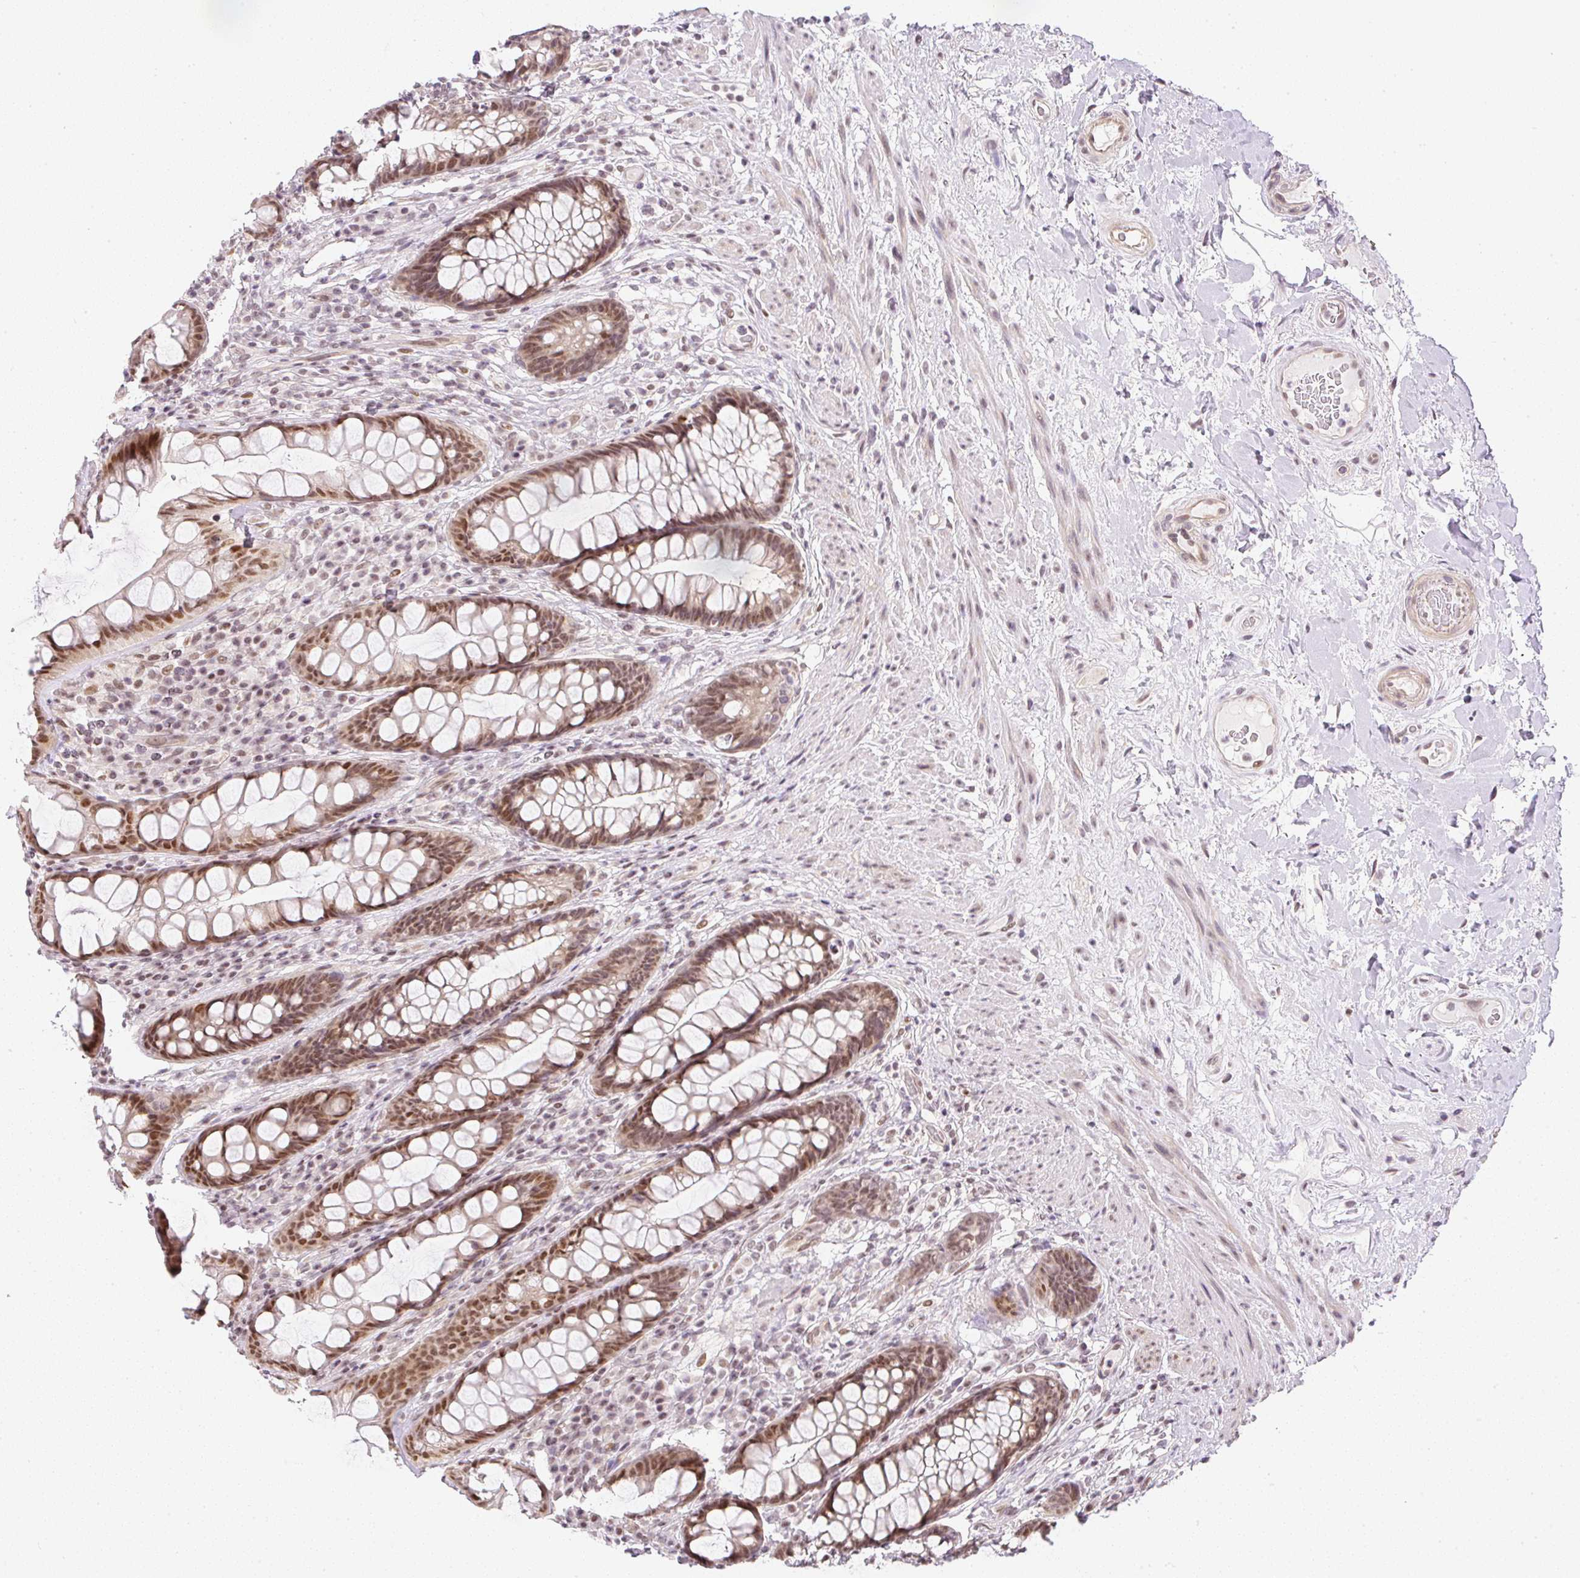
{"staining": {"intensity": "moderate", "quantity": ">75%", "location": "nuclear"}, "tissue": "rectum", "cell_type": "Glandular cells", "image_type": "normal", "snomed": [{"axis": "morphology", "description": "Normal tissue, NOS"}, {"axis": "topography", "description": "Rectum"}], "caption": "This image reveals immunohistochemistry staining of normal human rectum, with medium moderate nuclear positivity in approximately >75% of glandular cells.", "gene": "DPPA4", "patient": {"sex": "male", "age": 74}}